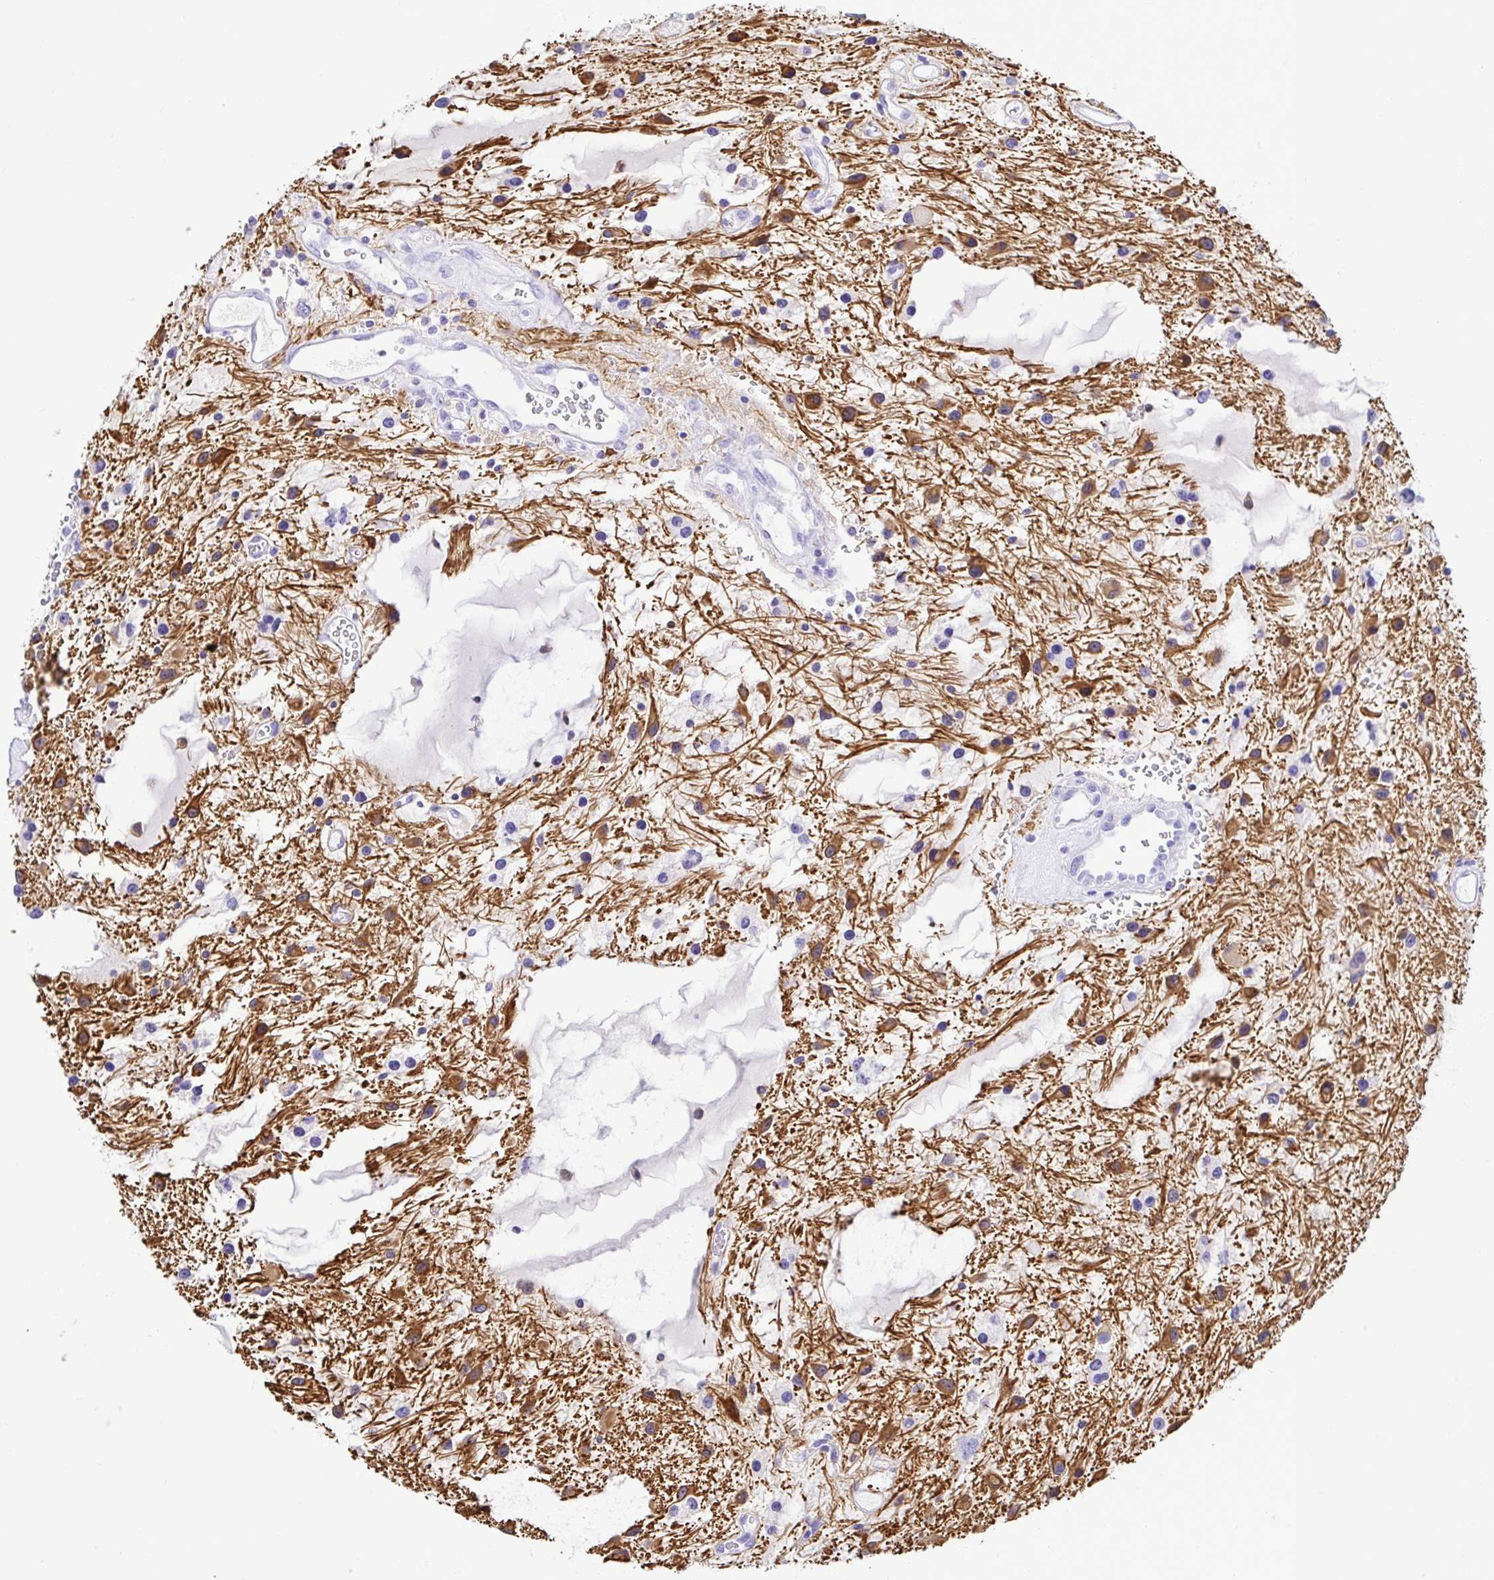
{"staining": {"intensity": "moderate", "quantity": "25%-75%", "location": "cytoplasmic/membranous"}, "tissue": "glioma", "cell_type": "Tumor cells", "image_type": "cancer", "snomed": [{"axis": "morphology", "description": "Glioma, malignant, Low grade"}, {"axis": "topography", "description": "Cerebellum"}], "caption": "A histopathology image of human malignant glioma (low-grade) stained for a protein displays moderate cytoplasmic/membranous brown staining in tumor cells.", "gene": "BACE2", "patient": {"sex": "female", "age": 14}}